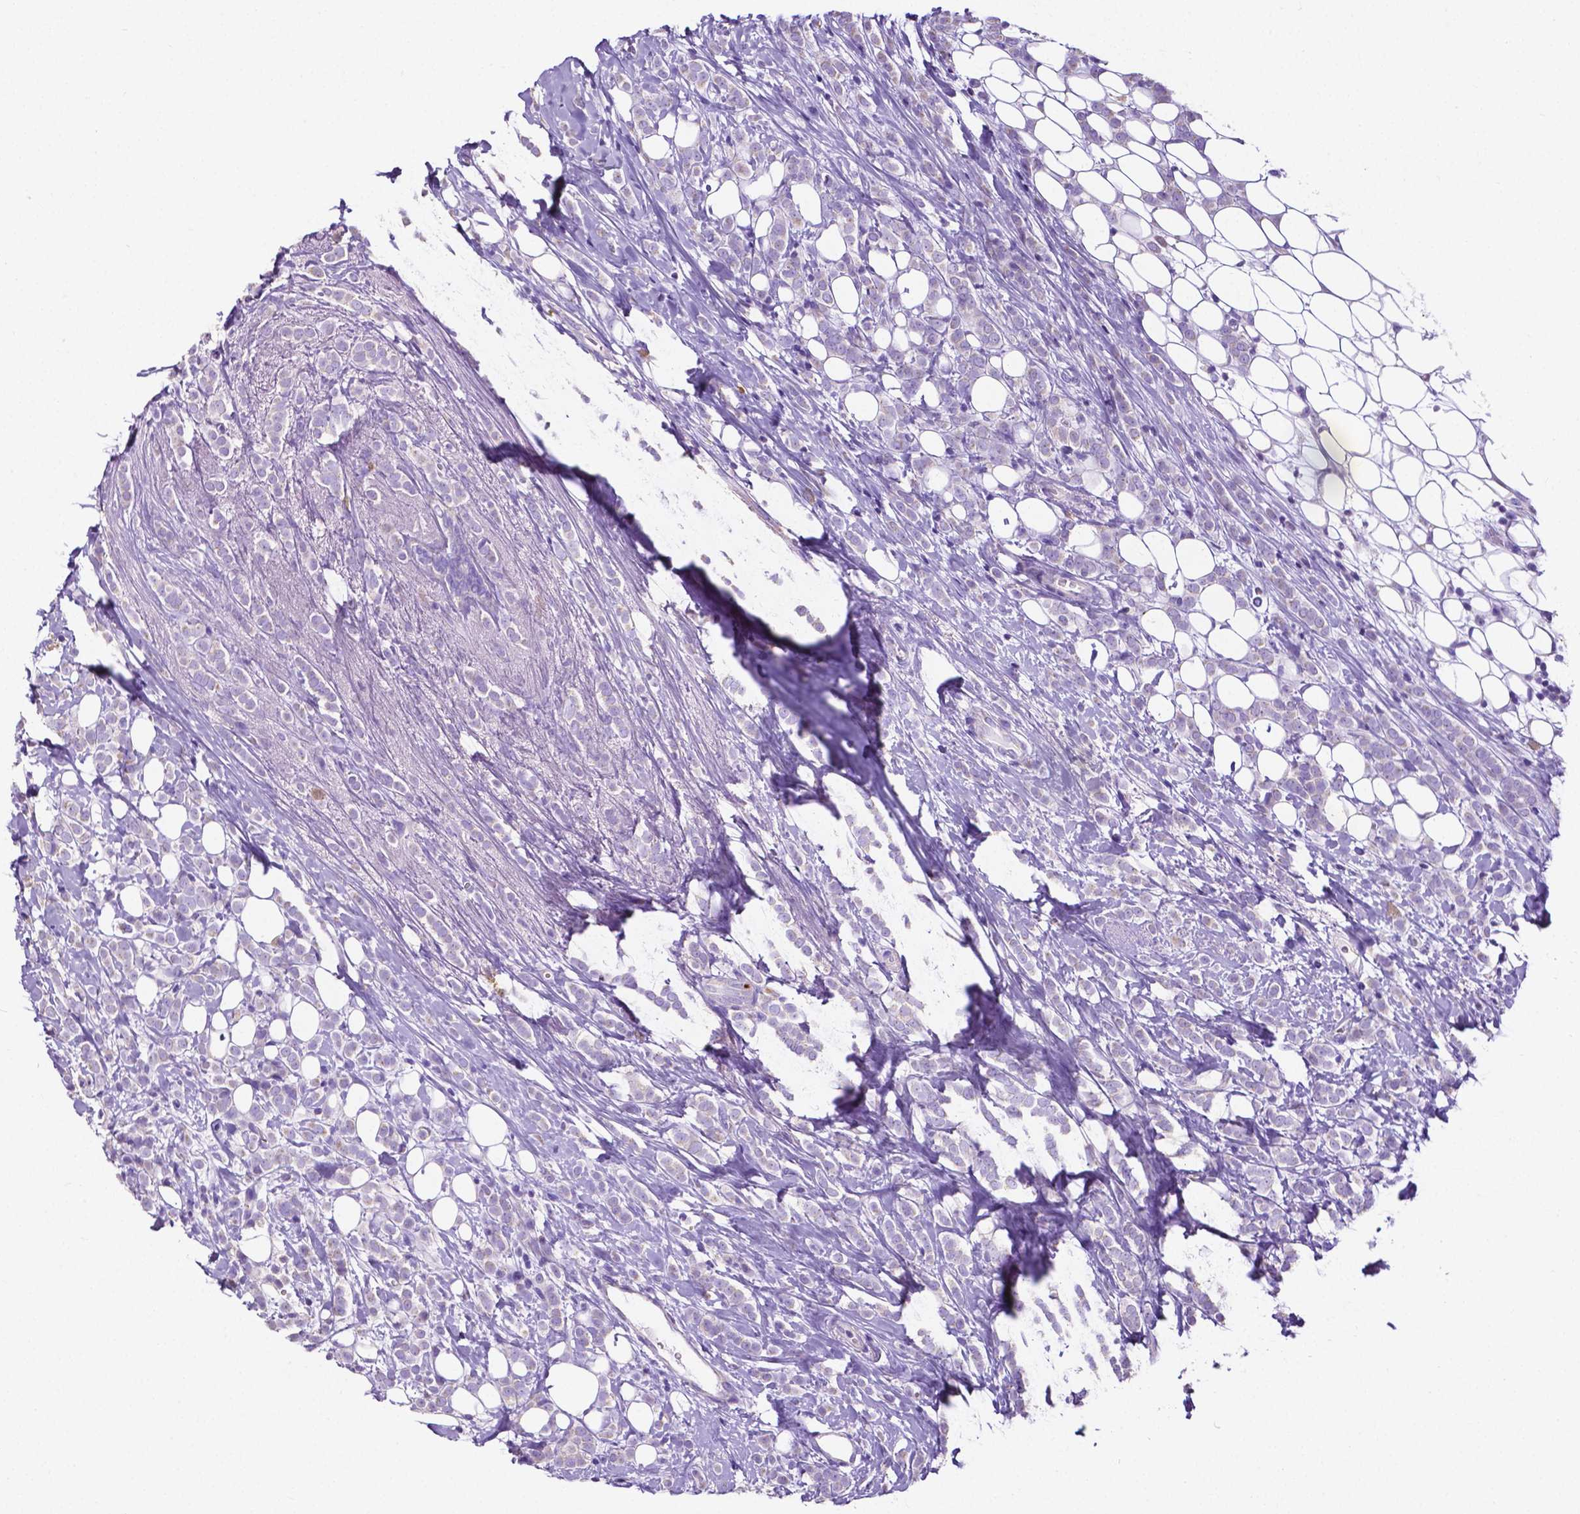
{"staining": {"intensity": "negative", "quantity": "none", "location": "none"}, "tissue": "breast cancer", "cell_type": "Tumor cells", "image_type": "cancer", "snomed": [{"axis": "morphology", "description": "Lobular carcinoma"}, {"axis": "topography", "description": "Breast"}], "caption": "Immunohistochemistry of human breast cancer exhibits no expression in tumor cells.", "gene": "MMP9", "patient": {"sex": "female", "age": 49}}